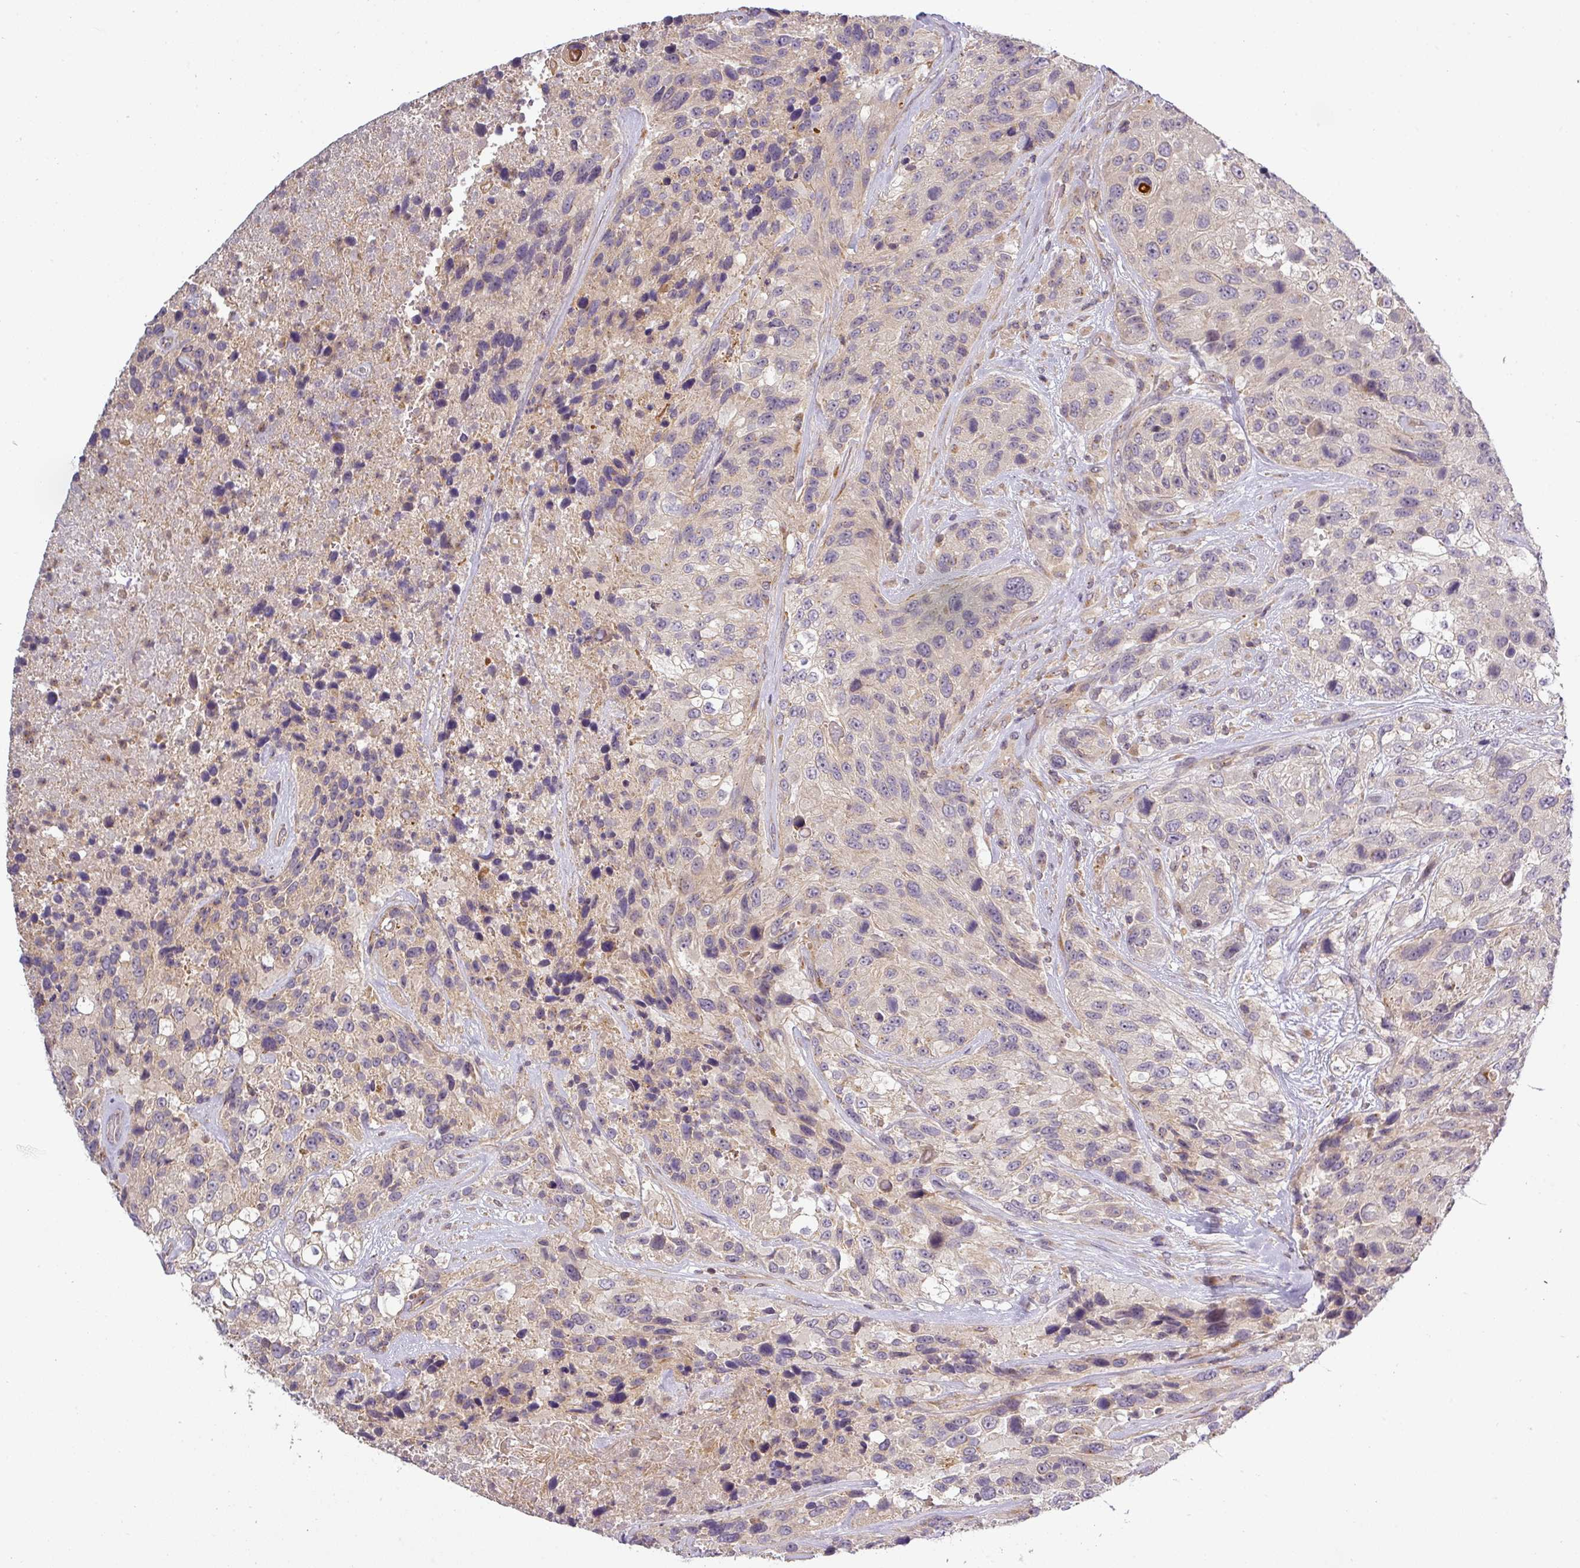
{"staining": {"intensity": "weak", "quantity": "<25%", "location": "cytoplasmic/membranous"}, "tissue": "urothelial cancer", "cell_type": "Tumor cells", "image_type": "cancer", "snomed": [{"axis": "morphology", "description": "Urothelial carcinoma, High grade"}, {"axis": "topography", "description": "Urinary bladder"}], "caption": "IHC histopathology image of high-grade urothelial carcinoma stained for a protein (brown), which exhibits no expression in tumor cells.", "gene": "NIN", "patient": {"sex": "female", "age": 70}}